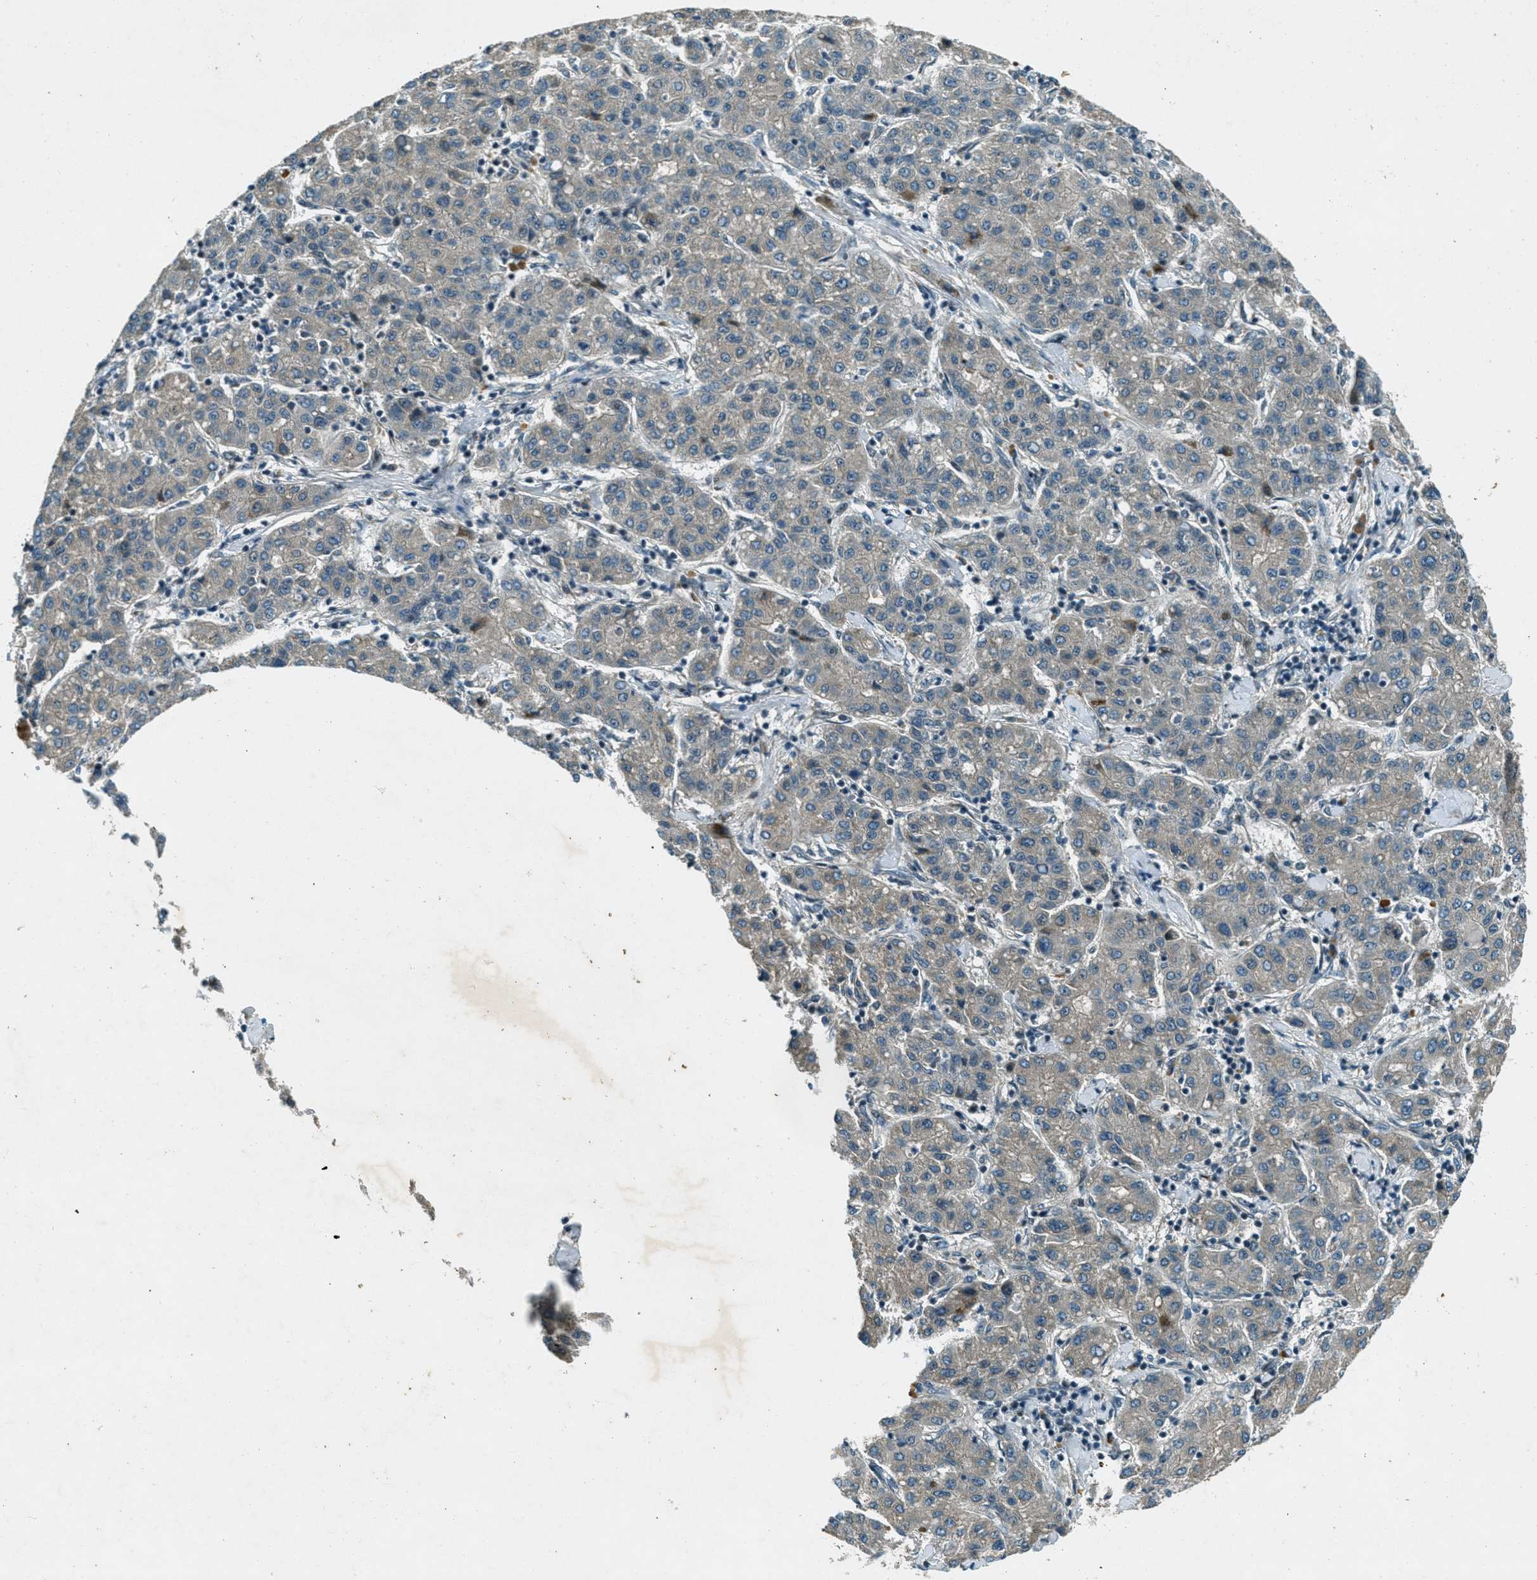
{"staining": {"intensity": "negative", "quantity": "none", "location": "none"}, "tissue": "liver cancer", "cell_type": "Tumor cells", "image_type": "cancer", "snomed": [{"axis": "morphology", "description": "Carcinoma, Hepatocellular, NOS"}, {"axis": "topography", "description": "Liver"}], "caption": "This histopathology image is of liver cancer (hepatocellular carcinoma) stained with IHC to label a protein in brown with the nuclei are counter-stained blue. There is no staining in tumor cells. (DAB (3,3'-diaminobenzidine) IHC visualized using brightfield microscopy, high magnification).", "gene": "STK11", "patient": {"sex": "male", "age": 65}}